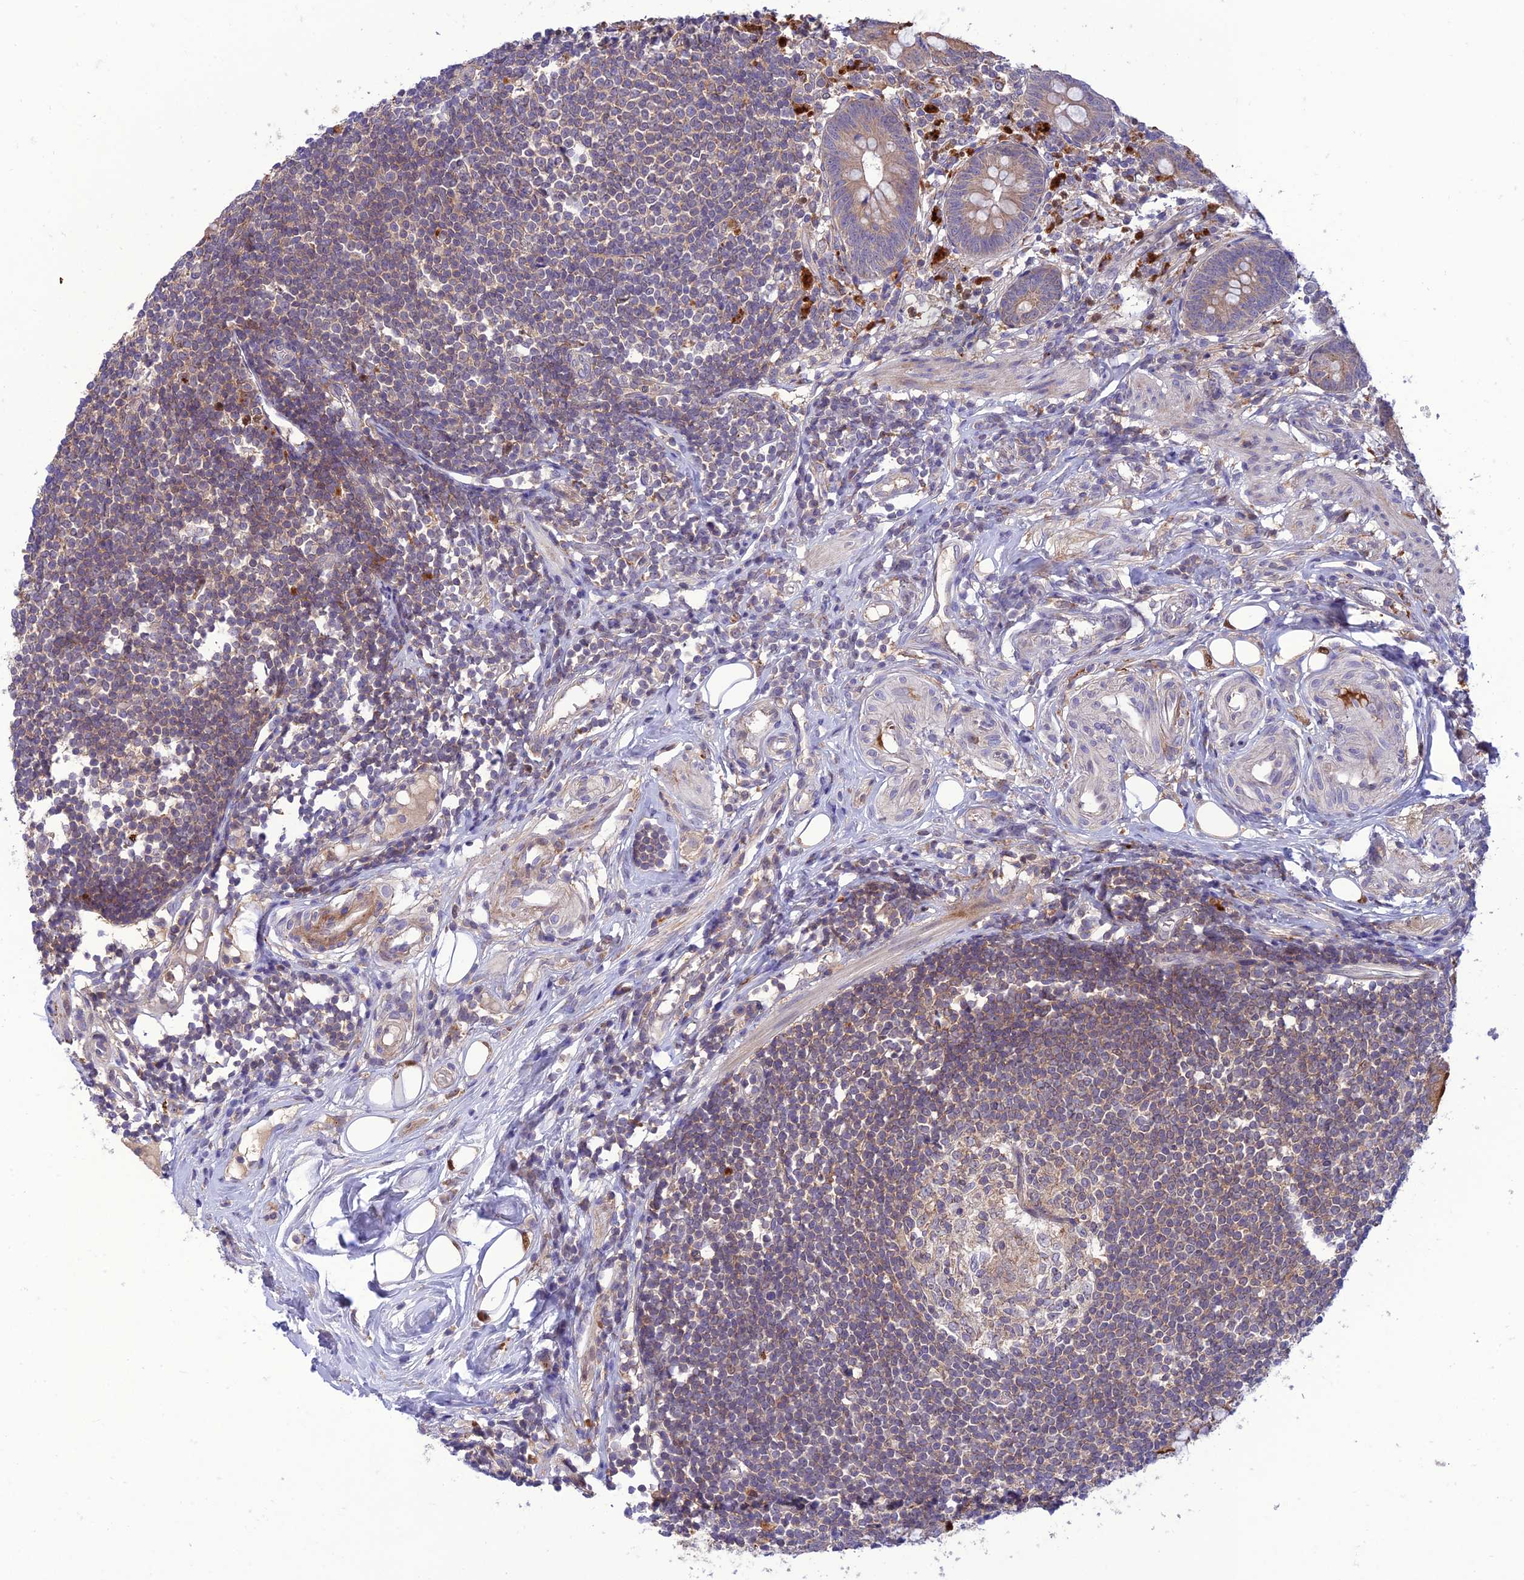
{"staining": {"intensity": "weak", "quantity": ">75%", "location": "cytoplasmic/membranous"}, "tissue": "appendix", "cell_type": "Glandular cells", "image_type": "normal", "snomed": [{"axis": "morphology", "description": "Normal tissue, NOS"}, {"axis": "topography", "description": "Appendix"}], "caption": "Immunohistochemical staining of unremarkable human appendix displays weak cytoplasmic/membranous protein positivity in approximately >75% of glandular cells.", "gene": "IRAK3", "patient": {"sex": "female", "age": 62}}